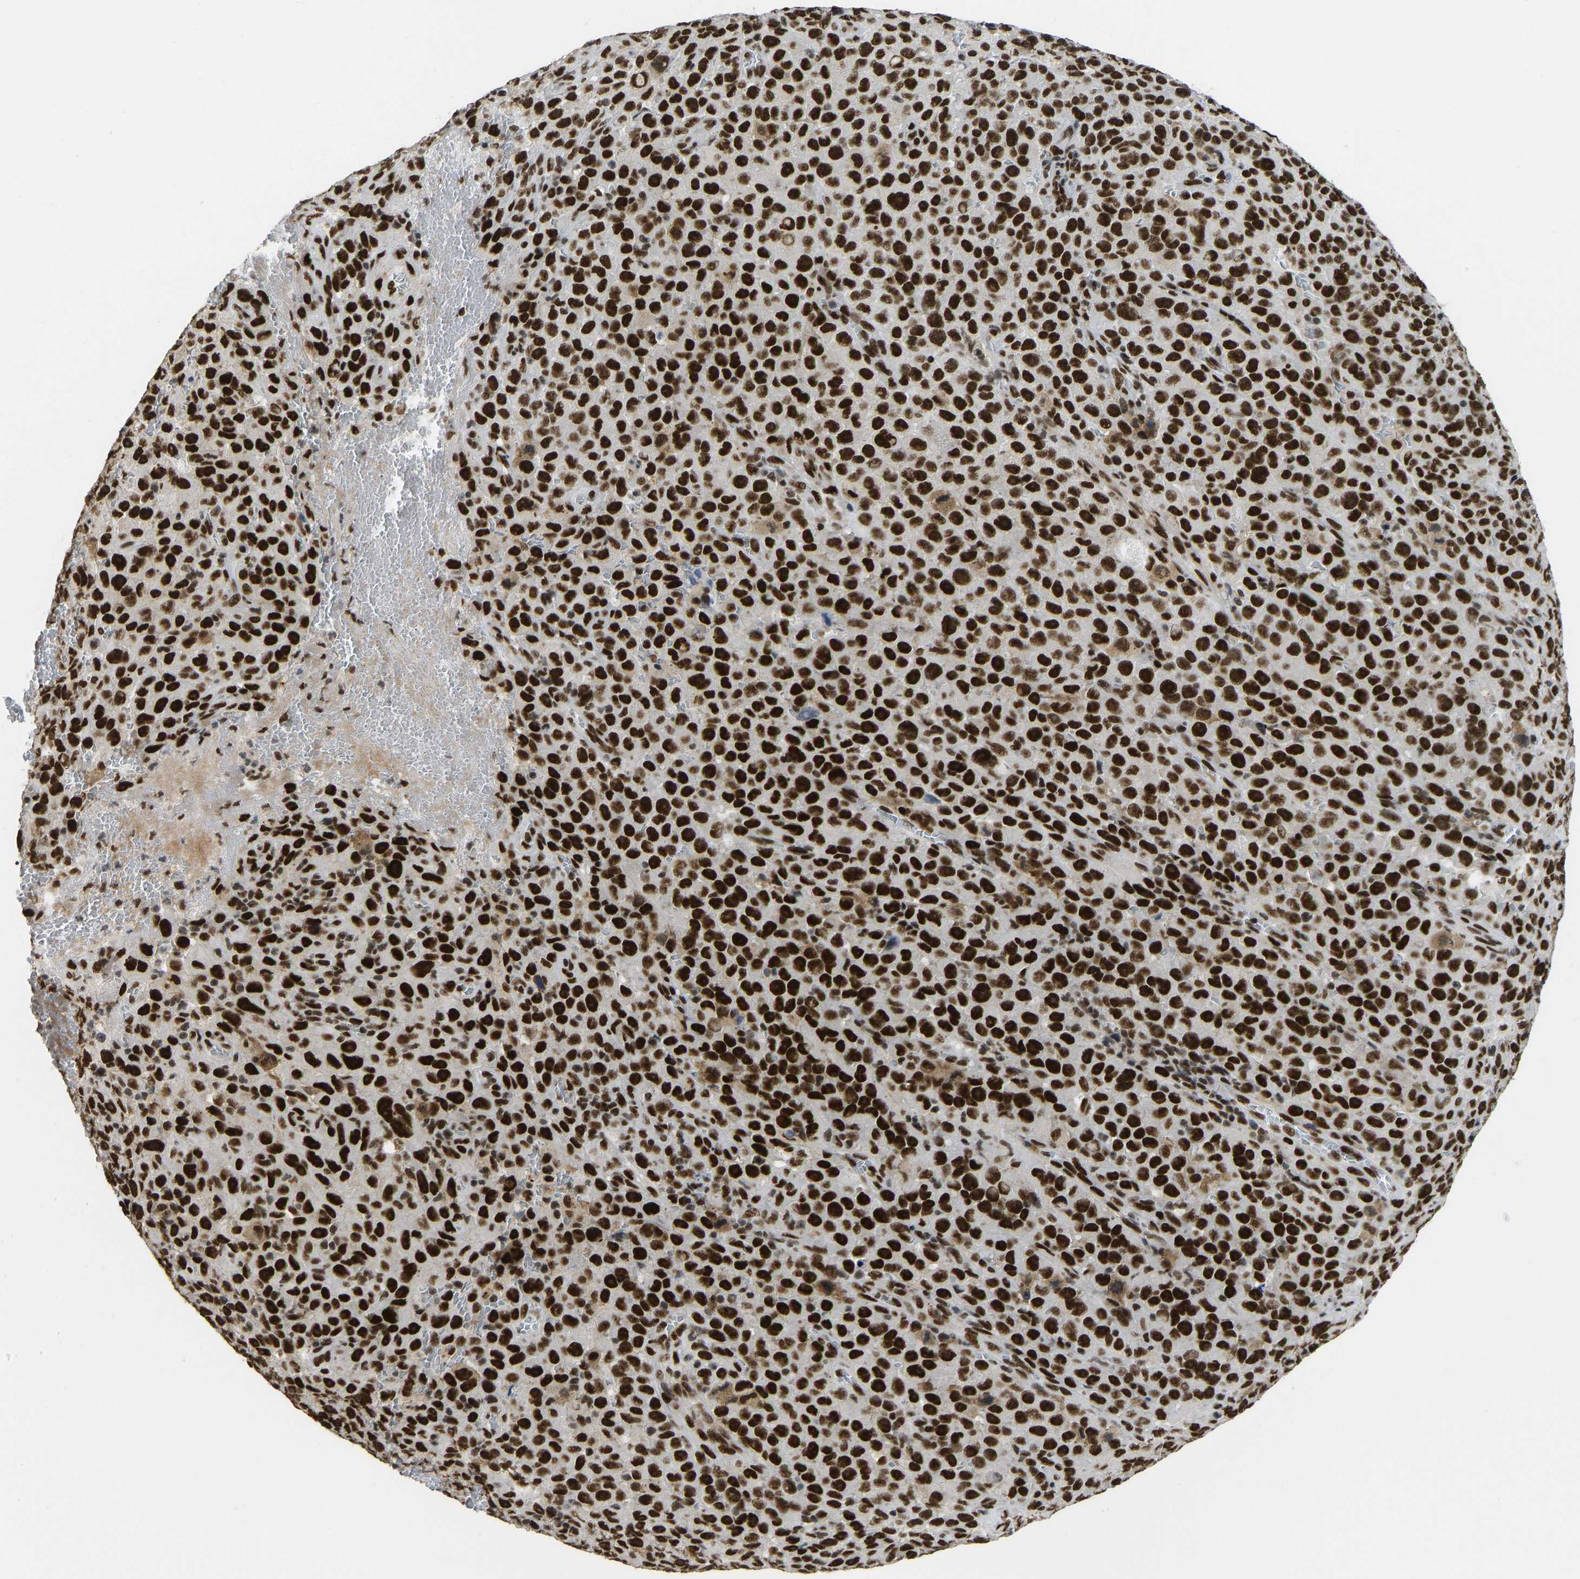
{"staining": {"intensity": "strong", "quantity": ">75%", "location": "nuclear"}, "tissue": "melanoma", "cell_type": "Tumor cells", "image_type": "cancer", "snomed": [{"axis": "morphology", "description": "Malignant melanoma, NOS"}, {"axis": "topography", "description": "Skin"}], "caption": "Strong nuclear expression for a protein is identified in approximately >75% of tumor cells of melanoma using immunohistochemistry.", "gene": "FOXK1", "patient": {"sex": "female", "age": 82}}